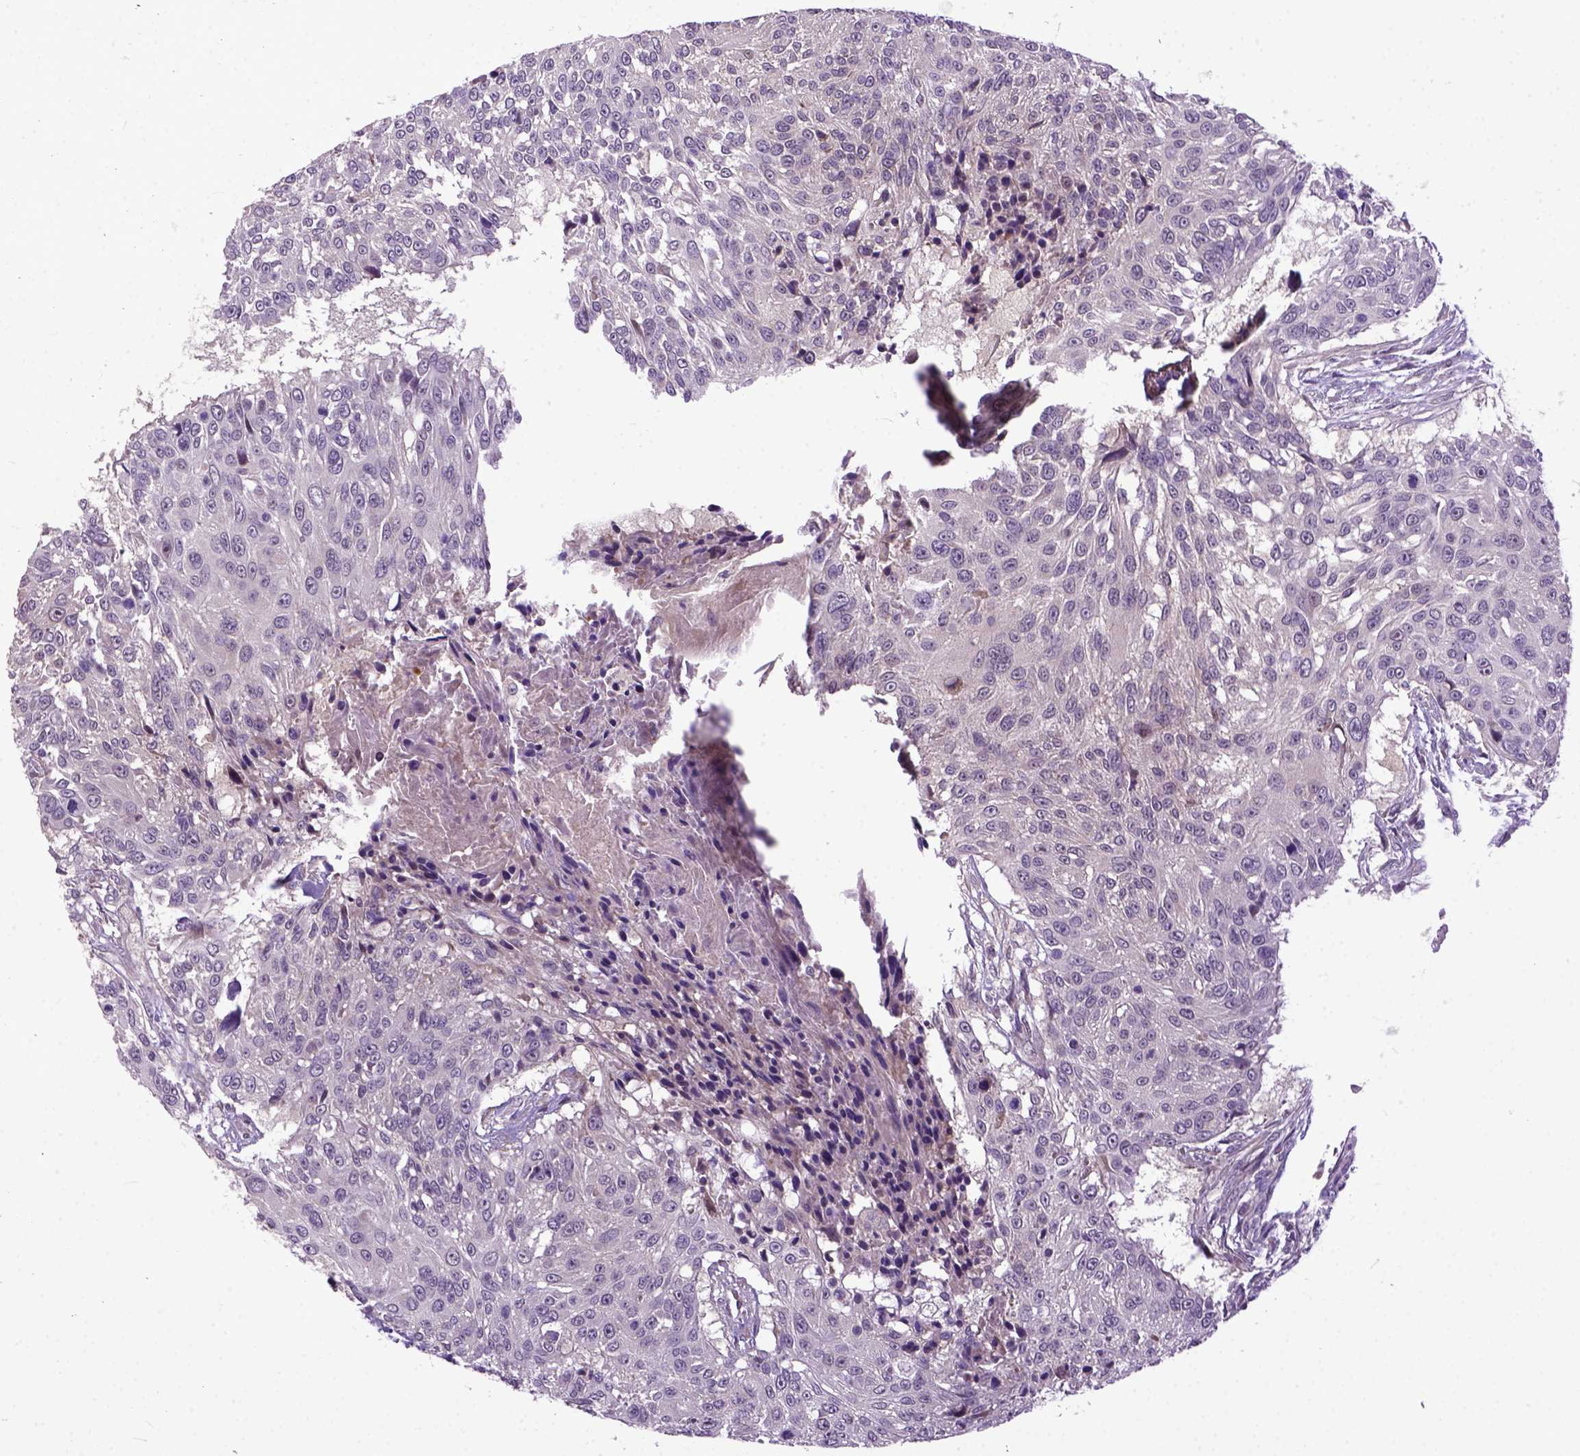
{"staining": {"intensity": "negative", "quantity": "none", "location": "none"}, "tissue": "urothelial cancer", "cell_type": "Tumor cells", "image_type": "cancer", "snomed": [{"axis": "morphology", "description": "Urothelial carcinoma, NOS"}, {"axis": "topography", "description": "Urinary bladder"}], "caption": "This is an IHC photomicrograph of transitional cell carcinoma. There is no staining in tumor cells.", "gene": "CPNE1", "patient": {"sex": "male", "age": 55}}